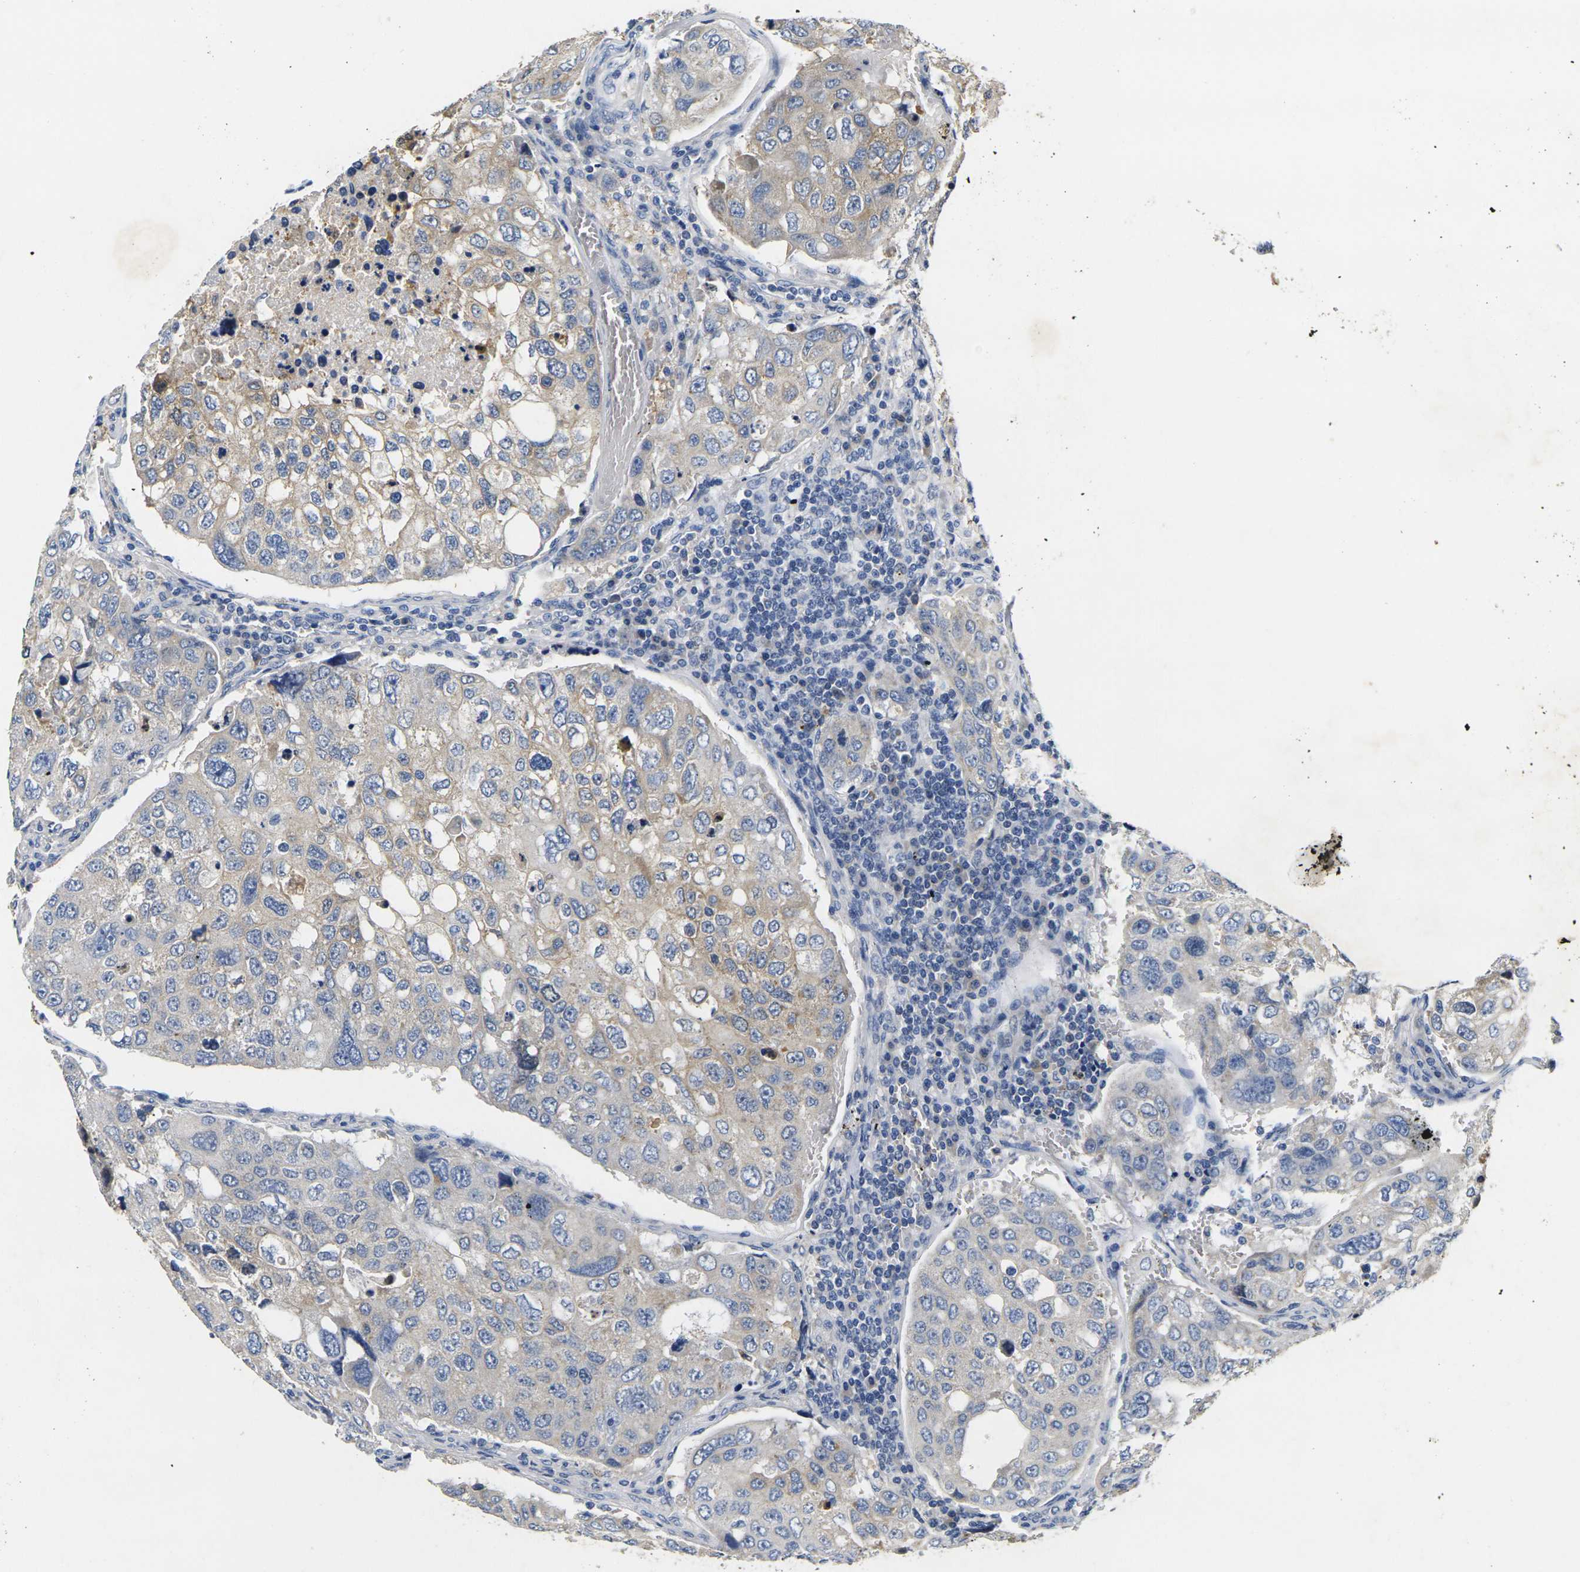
{"staining": {"intensity": "weak", "quantity": "25%-75%", "location": "cytoplasmic/membranous"}, "tissue": "urothelial cancer", "cell_type": "Tumor cells", "image_type": "cancer", "snomed": [{"axis": "morphology", "description": "Urothelial carcinoma, High grade"}, {"axis": "topography", "description": "Lymph node"}, {"axis": "topography", "description": "Urinary bladder"}], "caption": "Urothelial carcinoma (high-grade) stained for a protein reveals weak cytoplasmic/membranous positivity in tumor cells.", "gene": "NOCT", "patient": {"sex": "male", "age": 51}}